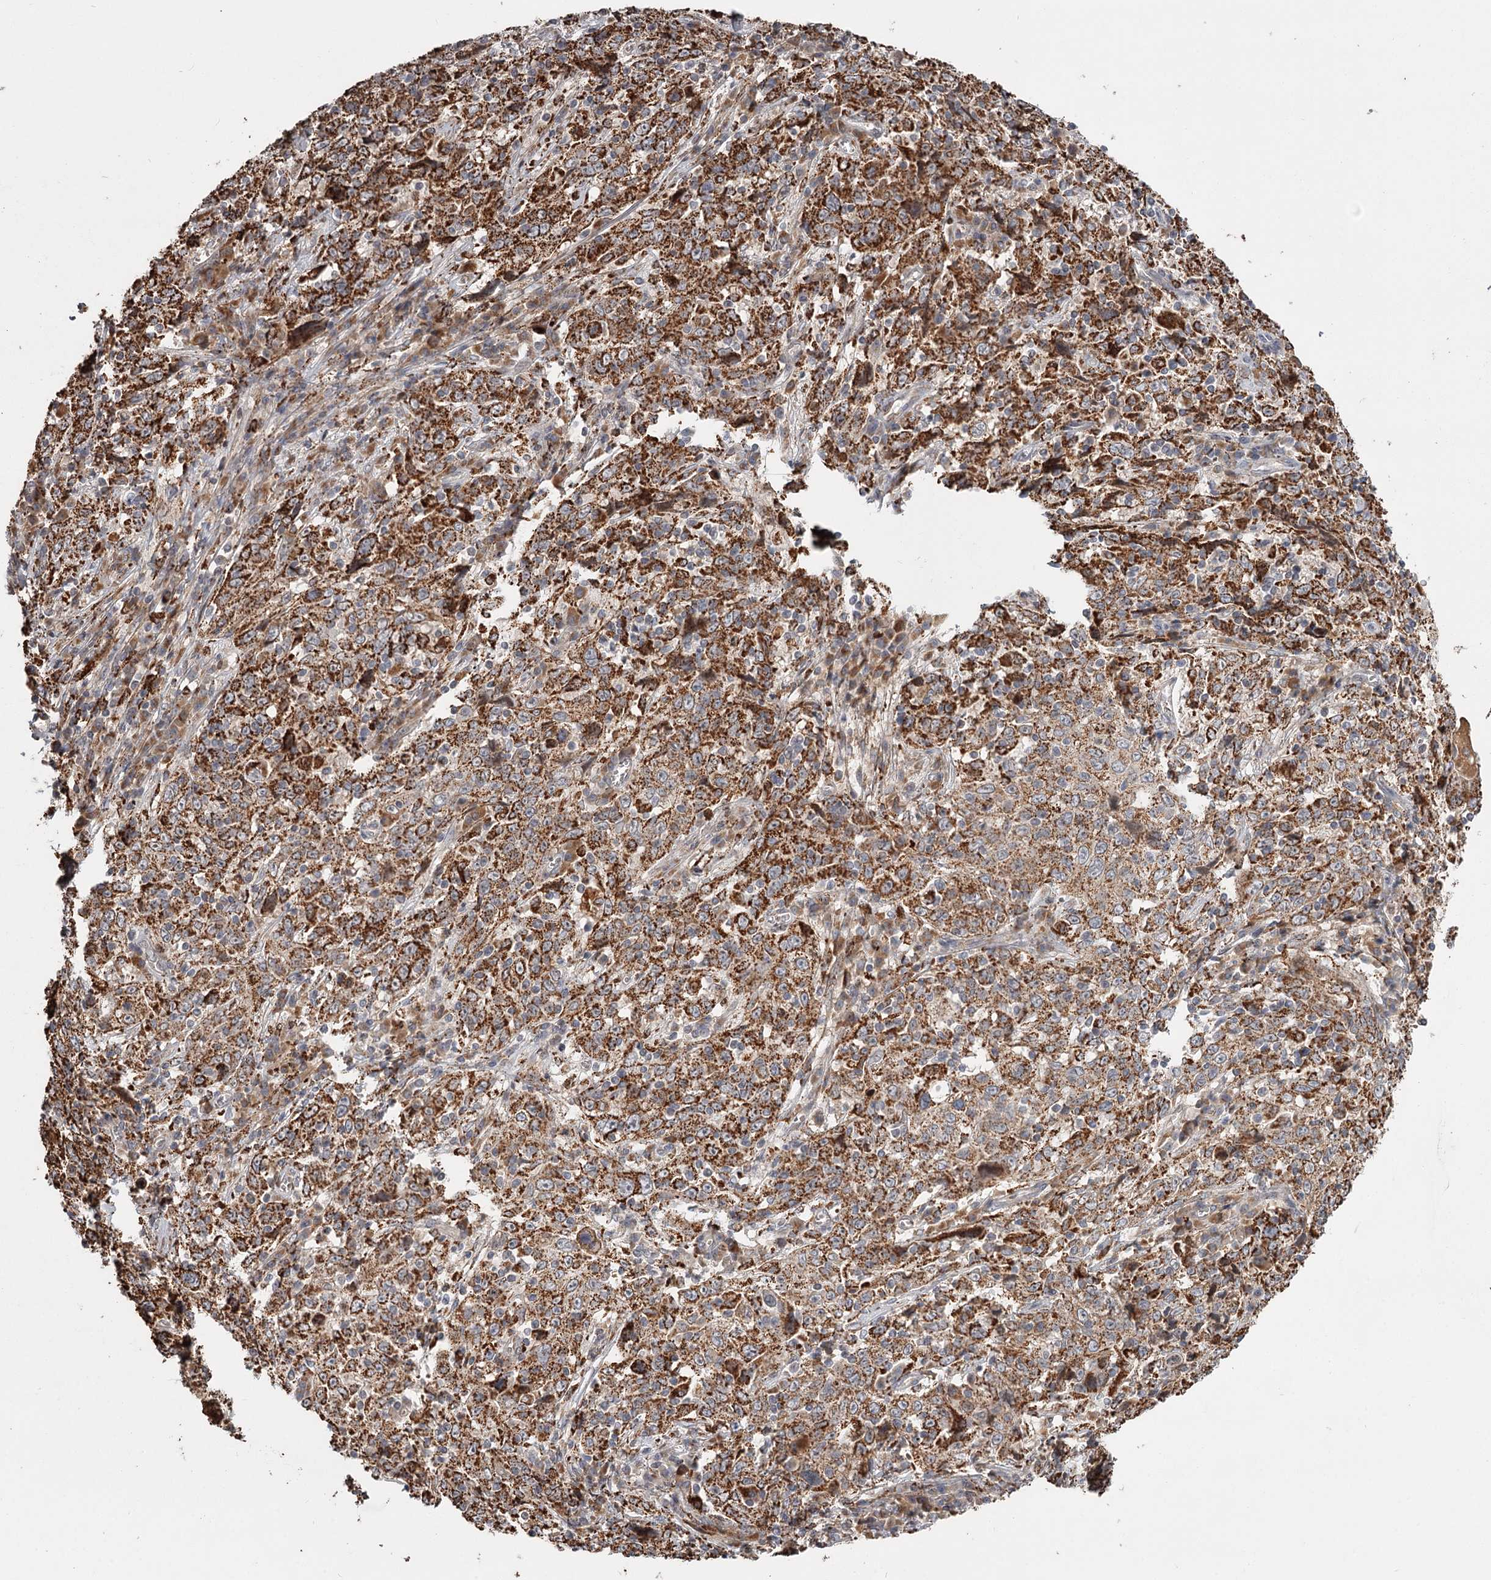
{"staining": {"intensity": "strong", "quantity": ">75%", "location": "cytoplasmic/membranous"}, "tissue": "cervical cancer", "cell_type": "Tumor cells", "image_type": "cancer", "snomed": [{"axis": "morphology", "description": "Squamous cell carcinoma, NOS"}, {"axis": "topography", "description": "Cervix"}], "caption": "Protein expression by immunohistochemistry (IHC) demonstrates strong cytoplasmic/membranous positivity in approximately >75% of tumor cells in cervical cancer (squamous cell carcinoma).", "gene": "CDC123", "patient": {"sex": "female", "age": 46}}